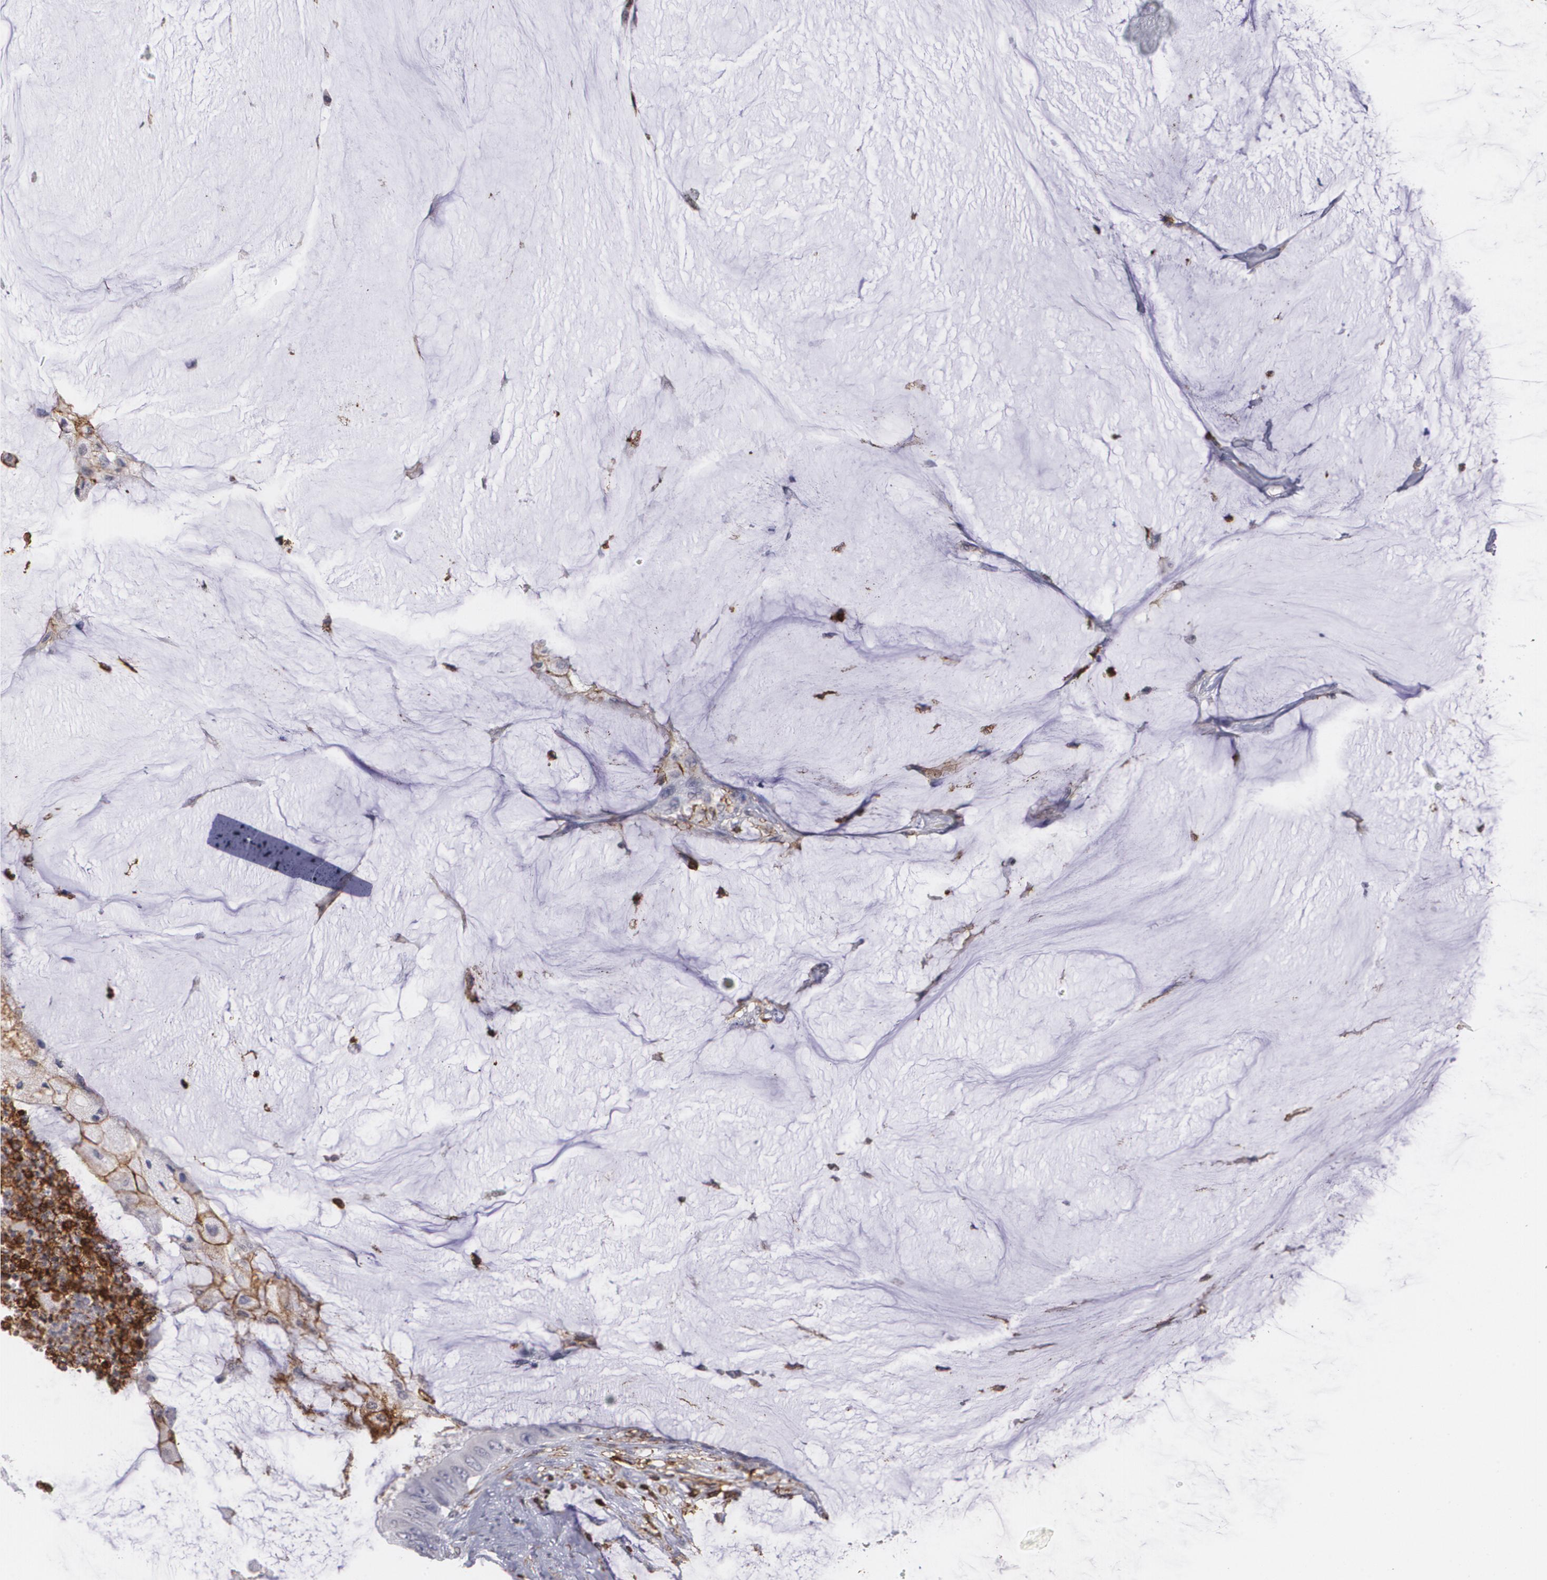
{"staining": {"intensity": "negative", "quantity": "none", "location": "none"}, "tissue": "colorectal cancer", "cell_type": "Tumor cells", "image_type": "cancer", "snomed": [{"axis": "morphology", "description": "Normal tissue, NOS"}, {"axis": "morphology", "description": "Adenocarcinoma, NOS"}, {"axis": "topography", "description": "Rectum"}, {"axis": "topography", "description": "Peripheral nerve tissue"}], "caption": "This micrograph is of adenocarcinoma (colorectal) stained with immunohistochemistry (IHC) to label a protein in brown with the nuclei are counter-stained blue. There is no staining in tumor cells.", "gene": "PTPRC", "patient": {"sex": "female", "age": 77}}